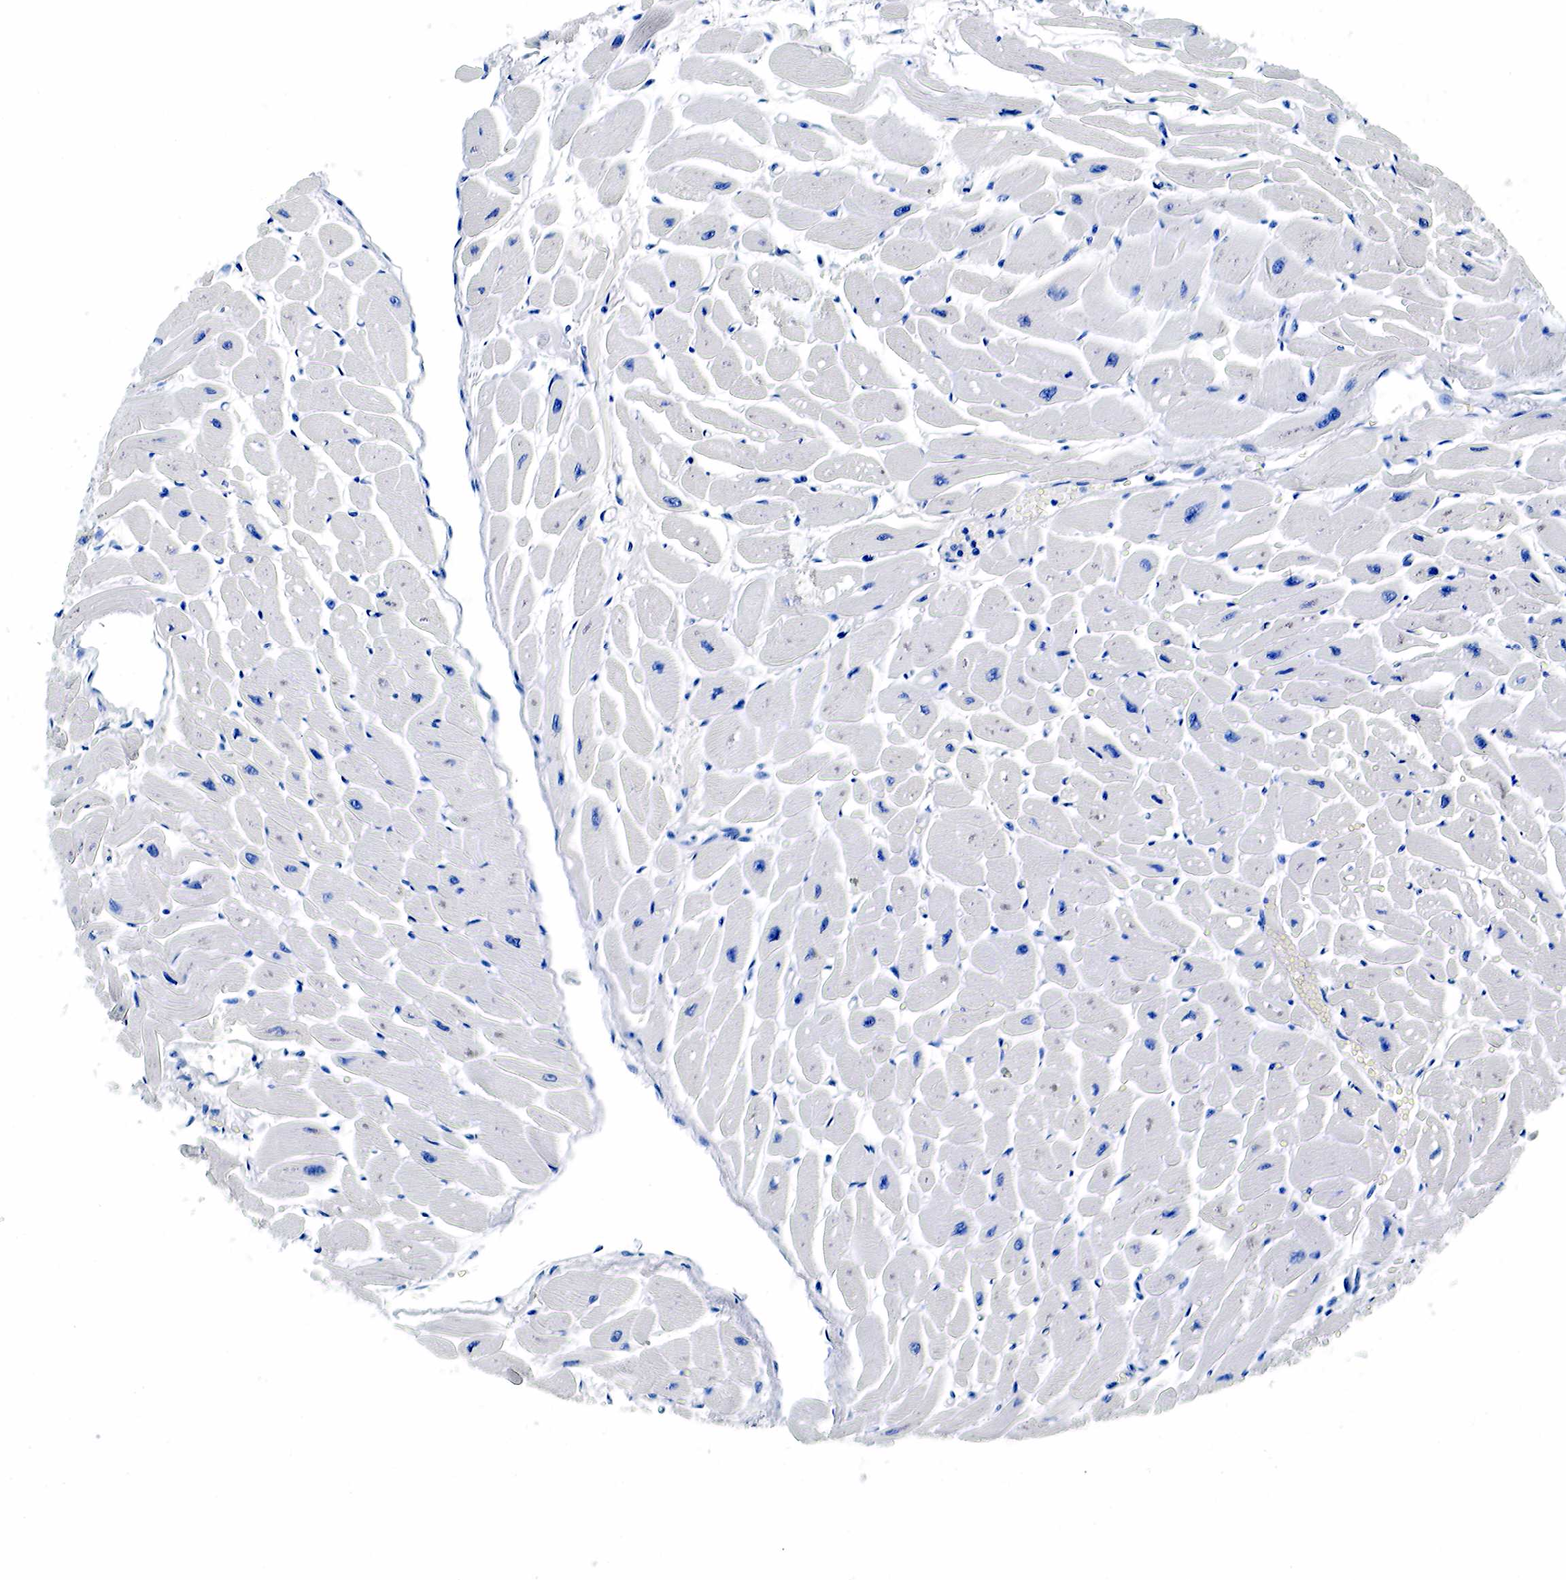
{"staining": {"intensity": "negative", "quantity": "none", "location": "none"}, "tissue": "heart muscle", "cell_type": "Cardiomyocytes", "image_type": "normal", "snomed": [{"axis": "morphology", "description": "Normal tissue, NOS"}, {"axis": "topography", "description": "Heart"}], "caption": "This is an IHC image of unremarkable heart muscle. There is no expression in cardiomyocytes.", "gene": "GAST", "patient": {"sex": "female", "age": 54}}